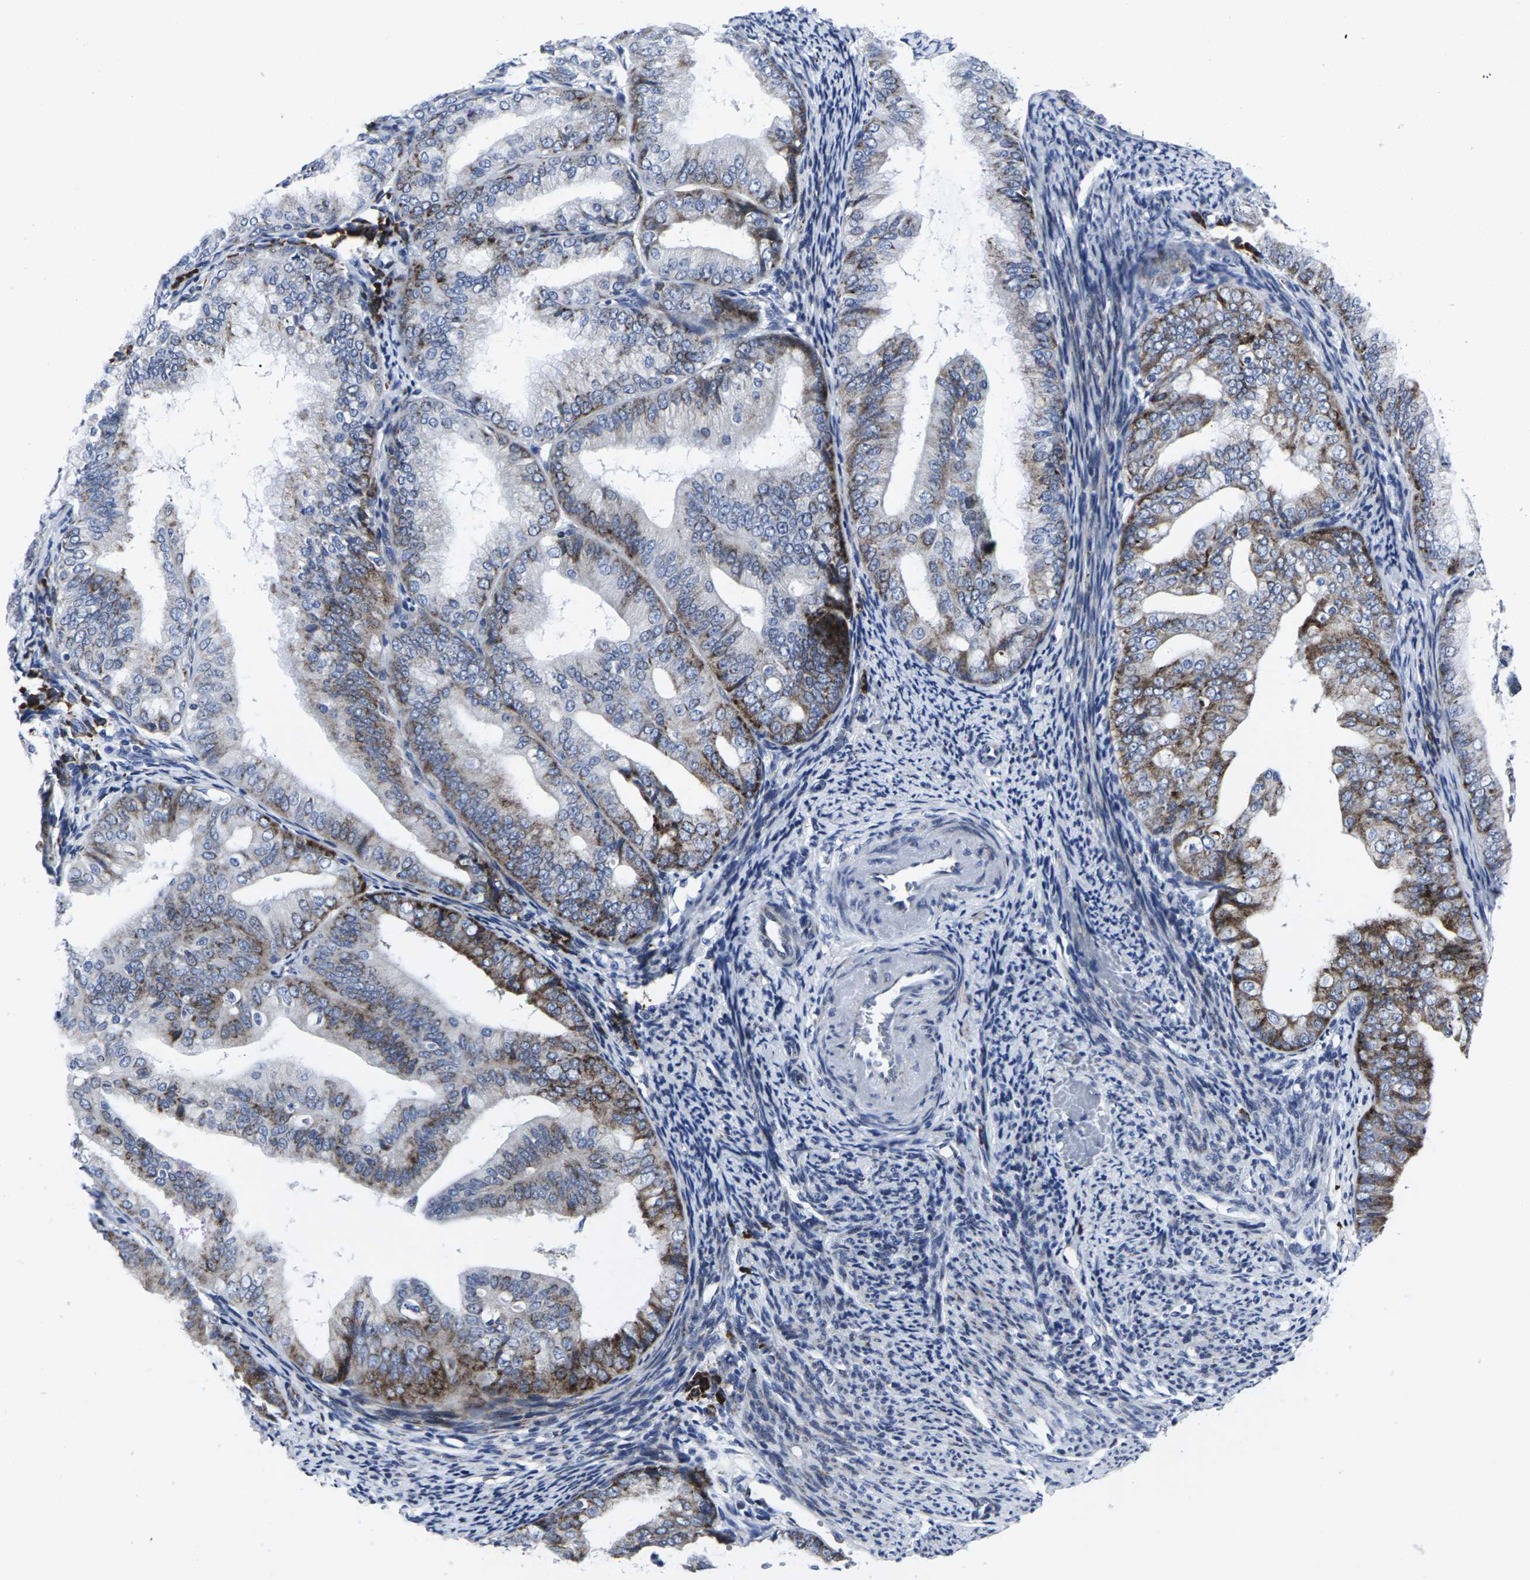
{"staining": {"intensity": "strong", "quantity": "25%-75%", "location": "cytoplasmic/membranous"}, "tissue": "endometrial cancer", "cell_type": "Tumor cells", "image_type": "cancer", "snomed": [{"axis": "morphology", "description": "Adenocarcinoma, NOS"}, {"axis": "topography", "description": "Endometrium"}], "caption": "About 25%-75% of tumor cells in human endometrial cancer exhibit strong cytoplasmic/membranous protein staining as visualized by brown immunohistochemical staining.", "gene": "RPN1", "patient": {"sex": "female", "age": 63}}